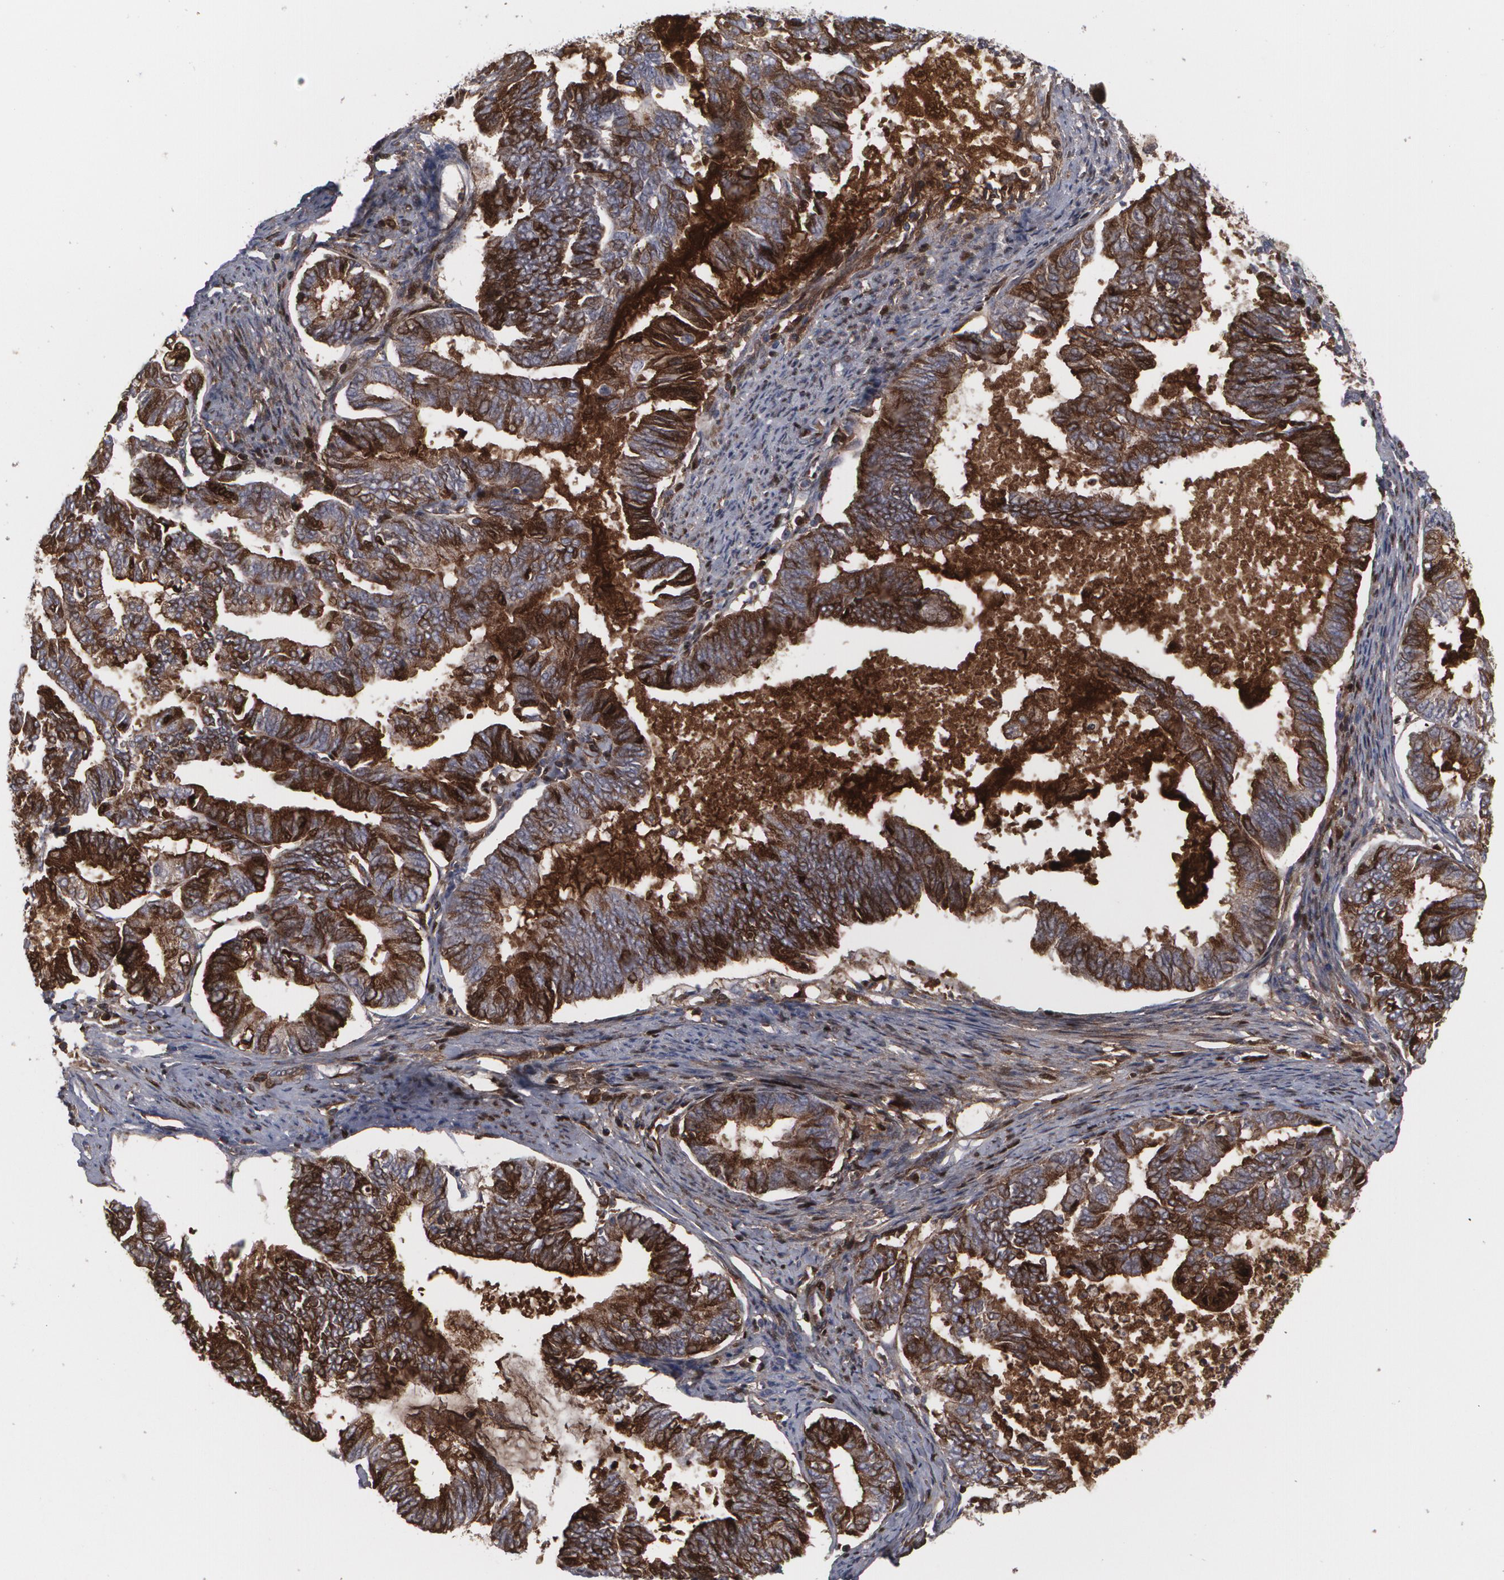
{"staining": {"intensity": "moderate", "quantity": "25%-75%", "location": "cytoplasmic/membranous"}, "tissue": "endometrial cancer", "cell_type": "Tumor cells", "image_type": "cancer", "snomed": [{"axis": "morphology", "description": "Adenocarcinoma, NOS"}, {"axis": "topography", "description": "Endometrium"}], "caption": "Protein staining displays moderate cytoplasmic/membranous positivity in approximately 25%-75% of tumor cells in adenocarcinoma (endometrial).", "gene": "LRG1", "patient": {"sex": "female", "age": 75}}